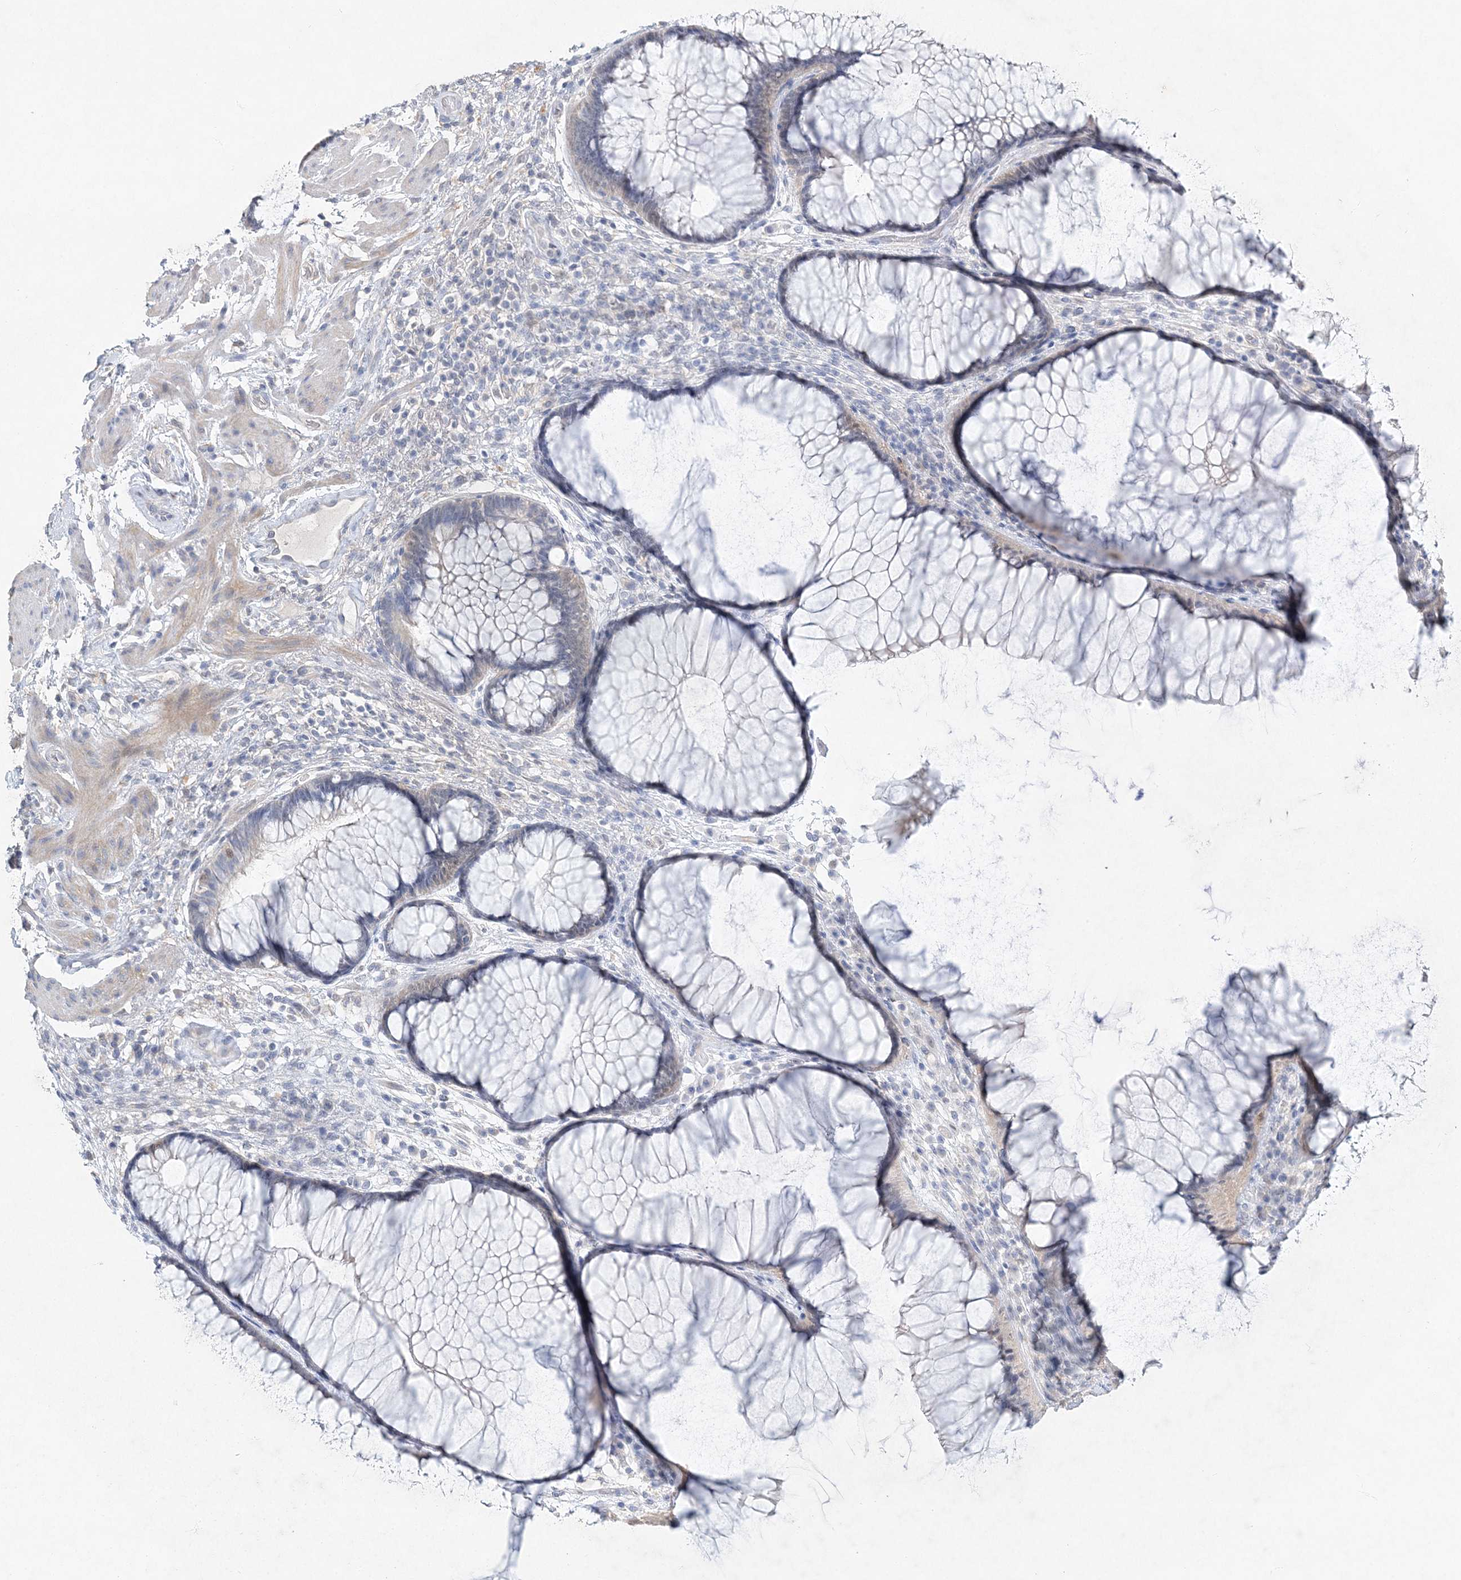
{"staining": {"intensity": "weak", "quantity": "<25%", "location": "cytoplasmic/membranous"}, "tissue": "rectum", "cell_type": "Glandular cells", "image_type": "normal", "snomed": [{"axis": "morphology", "description": "Normal tissue, NOS"}, {"axis": "topography", "description": "Rectum"}], "caption": "Immunohistochemistry image of normal rectum: human rectum stained with DAB shows no significant protein positivity in glandular cells.", "gene": "MAT2B", "patient": {"sex": "male", "age": 51}}